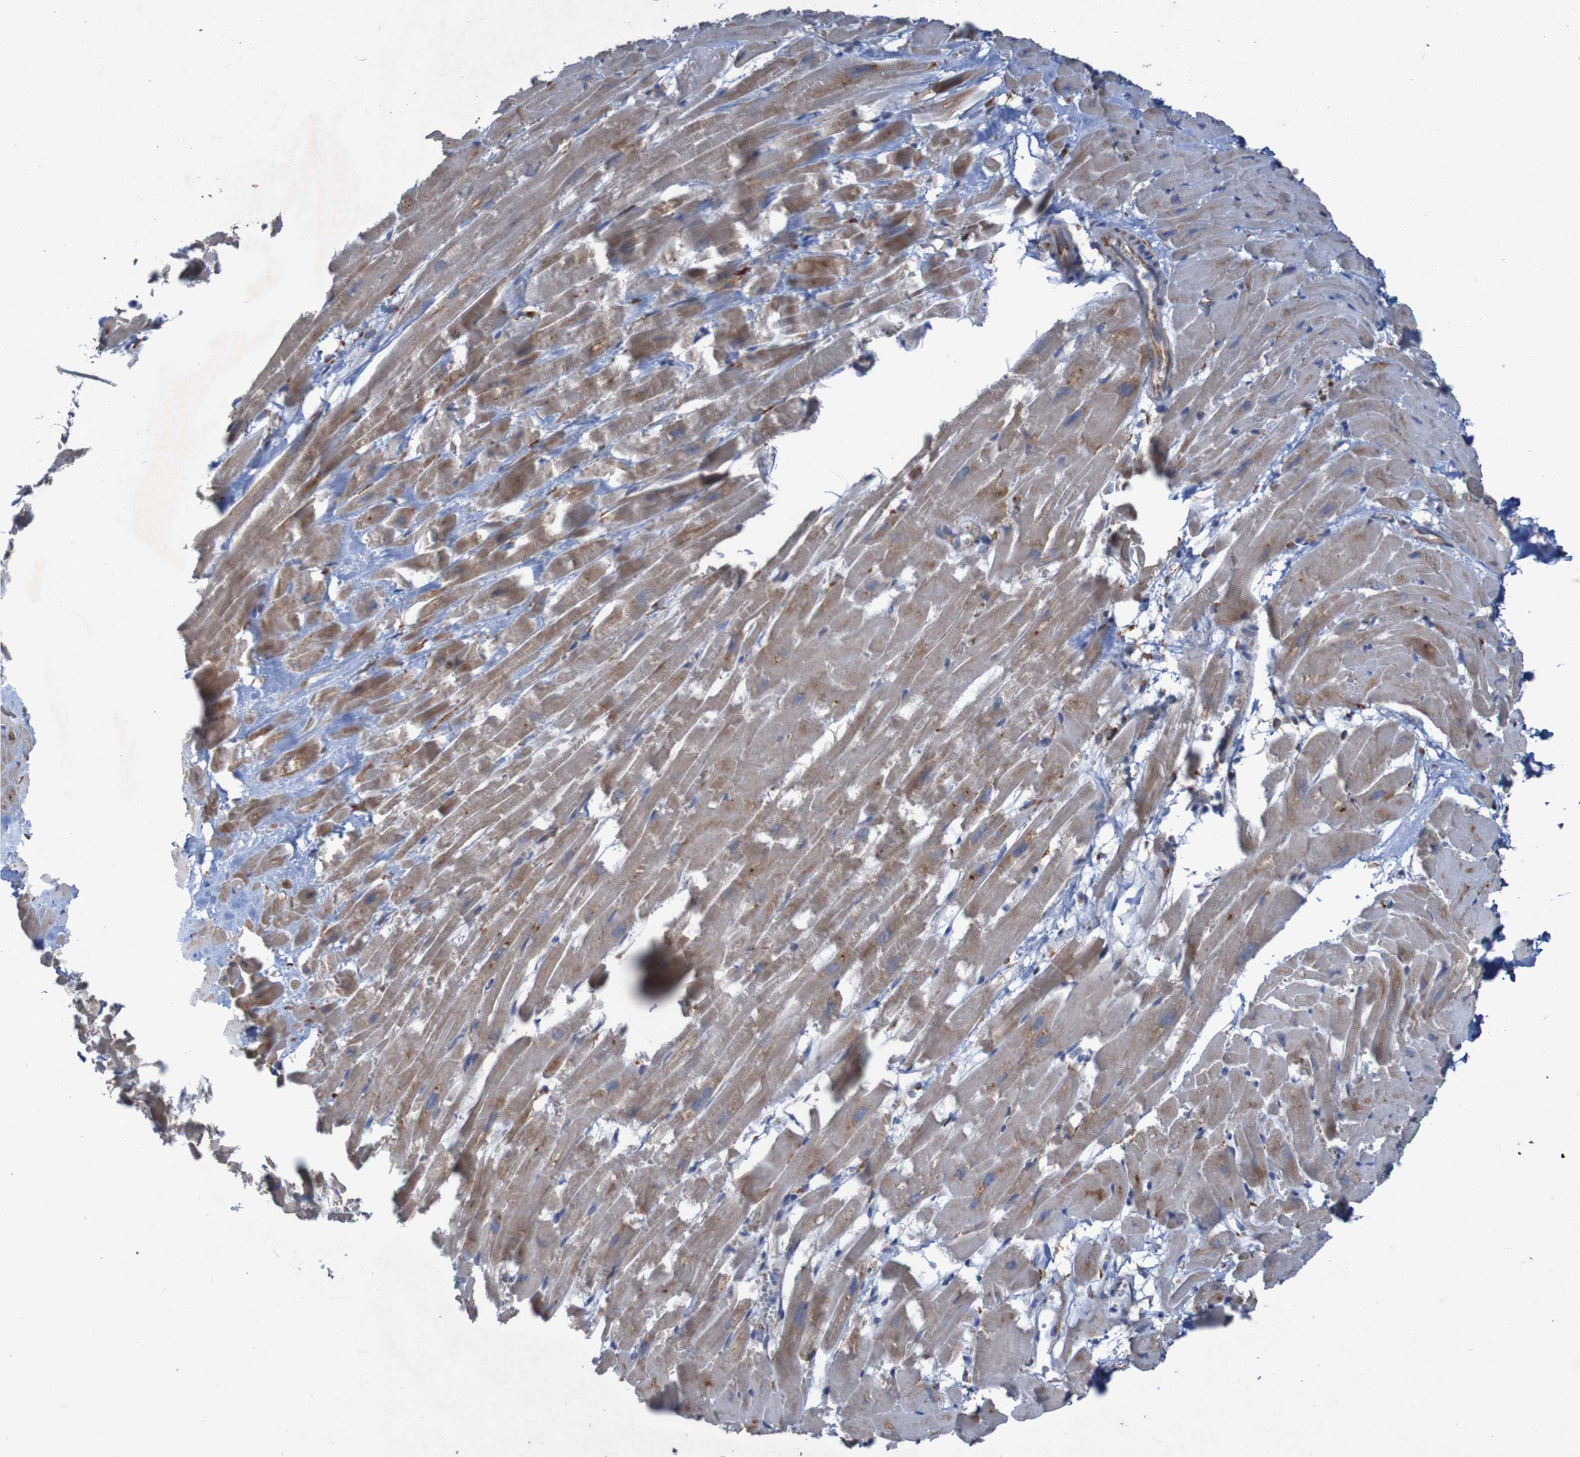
{"staining": {"intensity": "weak", "quantity": ">75%", "location": "cytoplasmic/membranous"}, "tissue": "heart muscle", "cell_type": "Cardiomyocytes", "image_type": "normal", "snomed": [{"axis": "morphology", "description": "Normal tissue, NOS"}, {"axis": "topography", "description": "Heart"}], "caption": "Approximately >75% of cardiomyocytes in normal heart muscle display weak cytoplasmic/membranous protein positivity as visualized by brown immunohistochemical staining.", "gene": "RPL10L", "patient": {"sex": "female", "age": 19}}